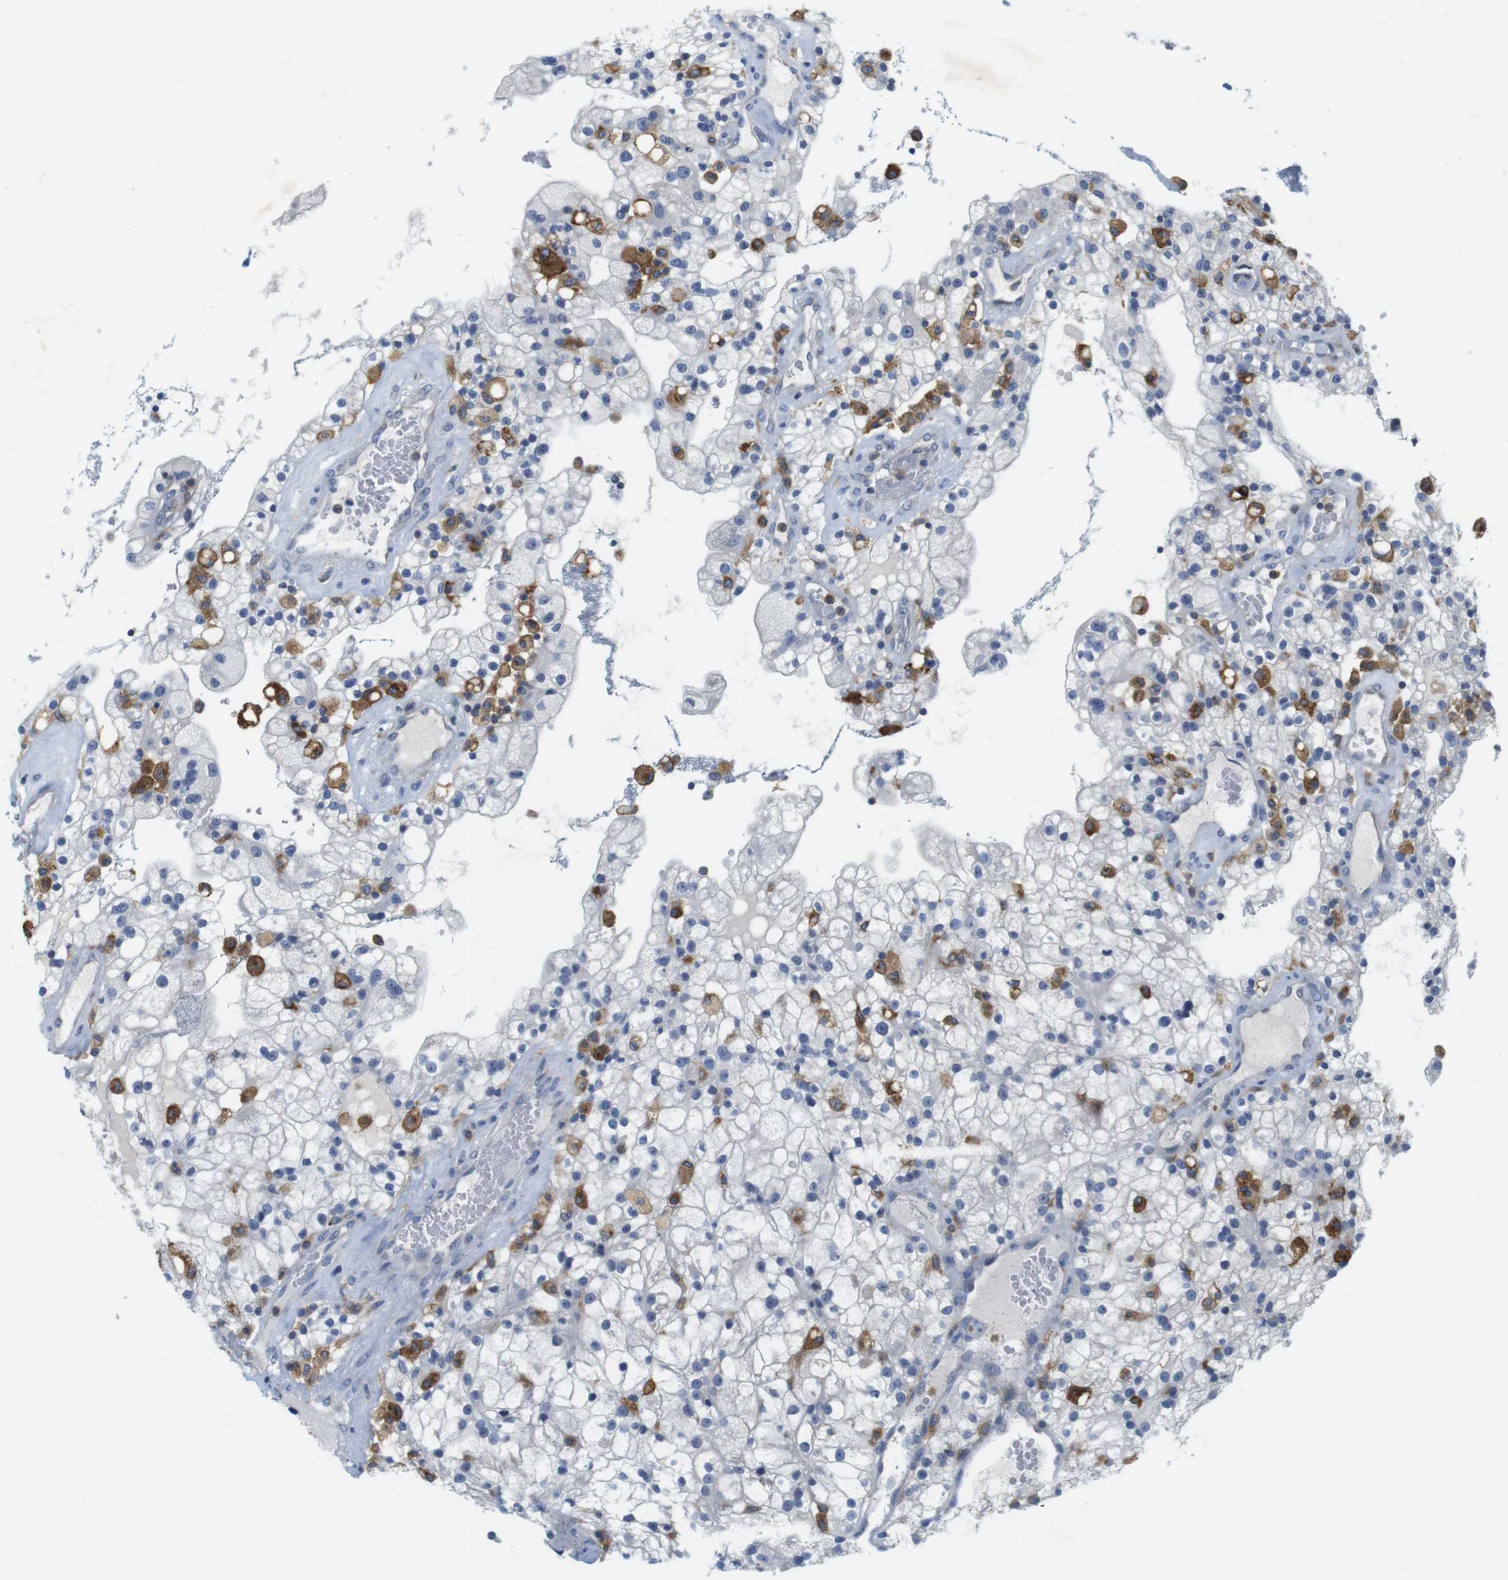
{"staining": {"intensity": "negative", "quantity": "none", "location": "none"}, "tissue": "renal cancer", "cell_type": "Tumor cells", "image_type": "cancer", "snomed": [{"axis": "morphology", "description": "Adenocarcinoma, NOS"}, {"axis": "topography", "description": "Kidney"}], "caption": "Immunohistochemical staining of renal adenocarcinoma displays no significant positivity in tumor cells. (Brightfield microscopy of DAB IHC at high magnification).", "gene": "CNGA2", "patient": {"sex": "female", "age": 52}}